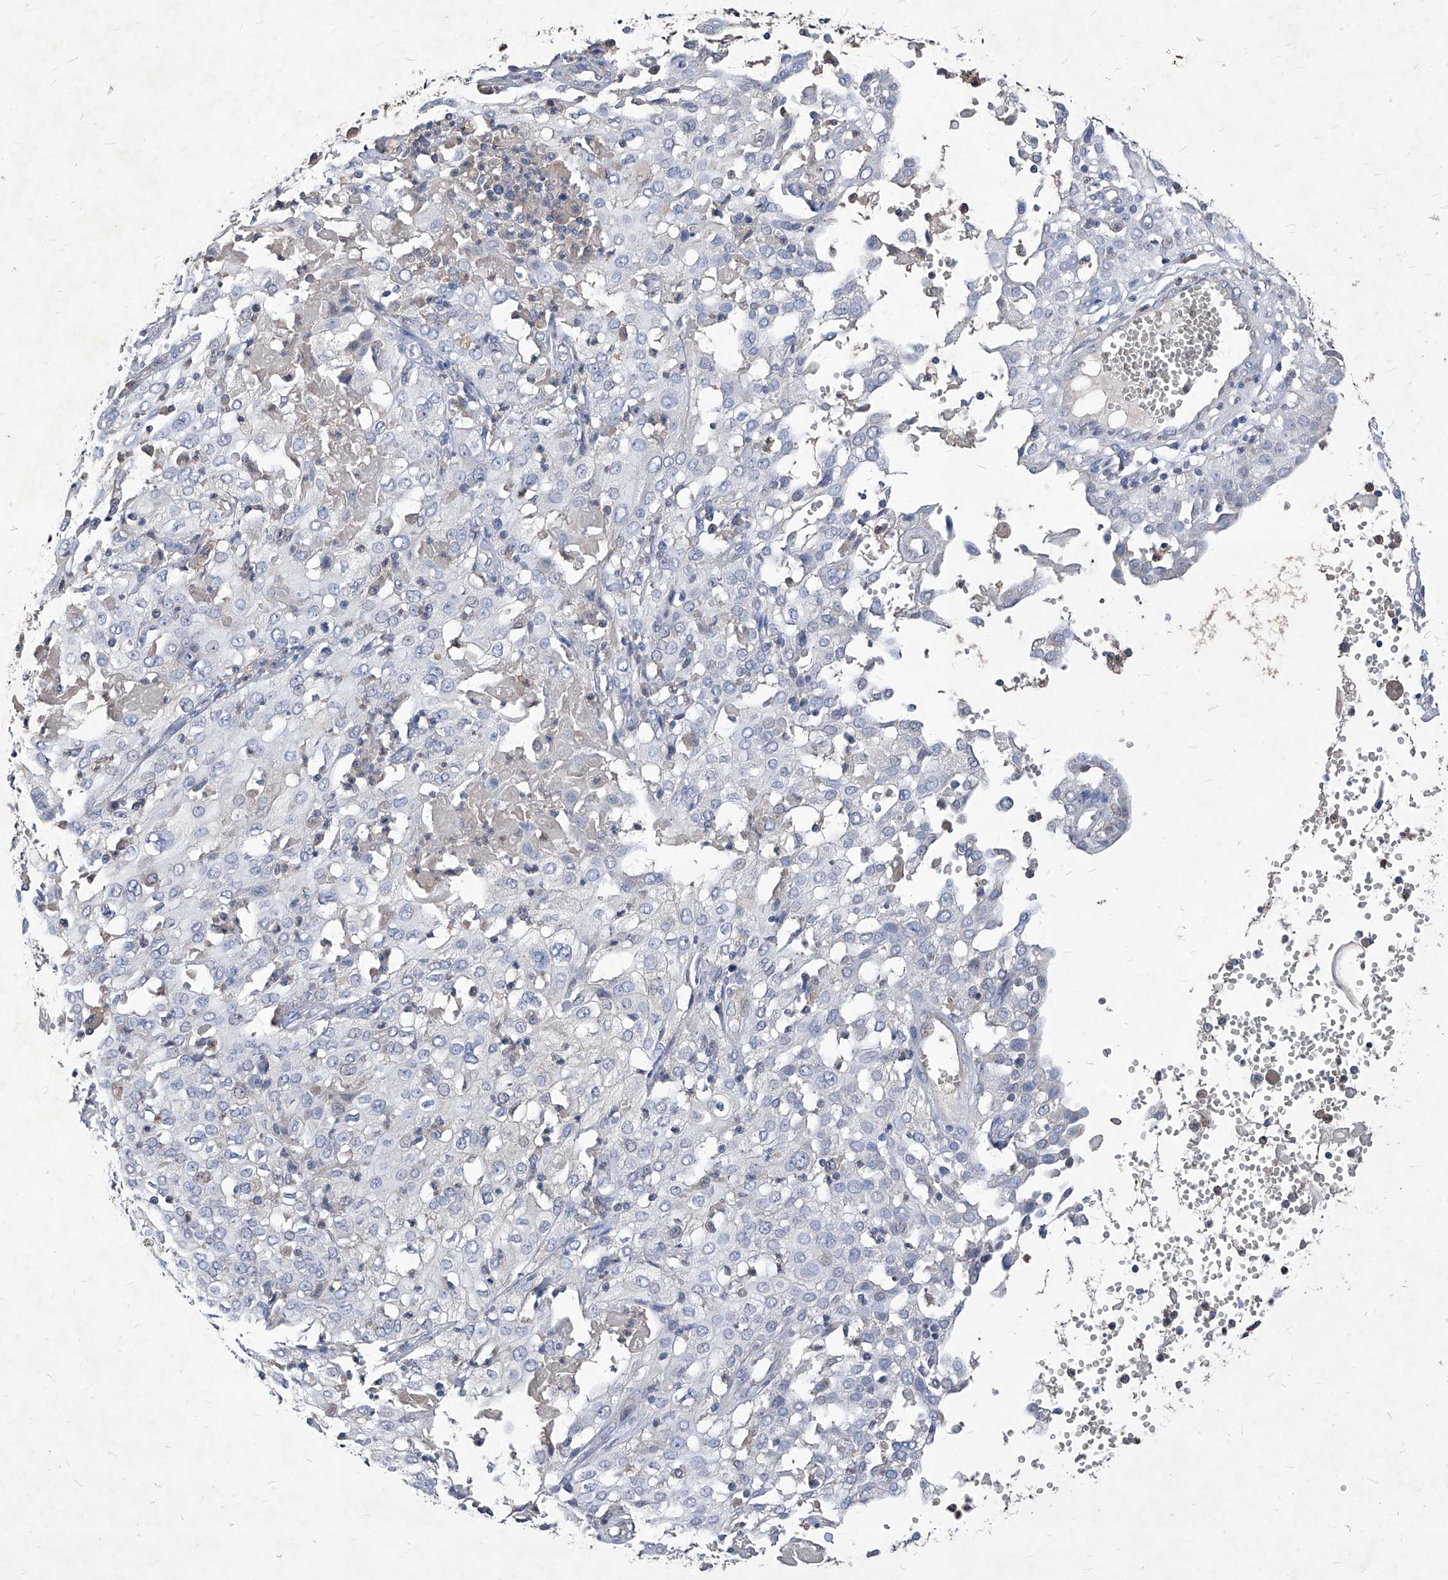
{"staining": {"intensity": "negative", "quantity": "none", "location": "none"}, "tissue": "cervical cancer", "cell_type": "Tumor cells", "image_type": "cancer", "snomed": [{"axis": "morphology", "description": "Squamous cell carcinoma, NOS"}, {"axis": "topography", "description": "Cervix"}], "caption": "High power microscopy photomicrograph of an immunohistochemistry (IHC) image of cervical cancer (squamous cell carcinoma), revealing no significant staining in tumor cells. (Brightfield microscopy of DAB immunohistochemistry (IHC) at high magnification).", "gene": "SYNGR1", "patient": {"sex": "female", "age": 39}}